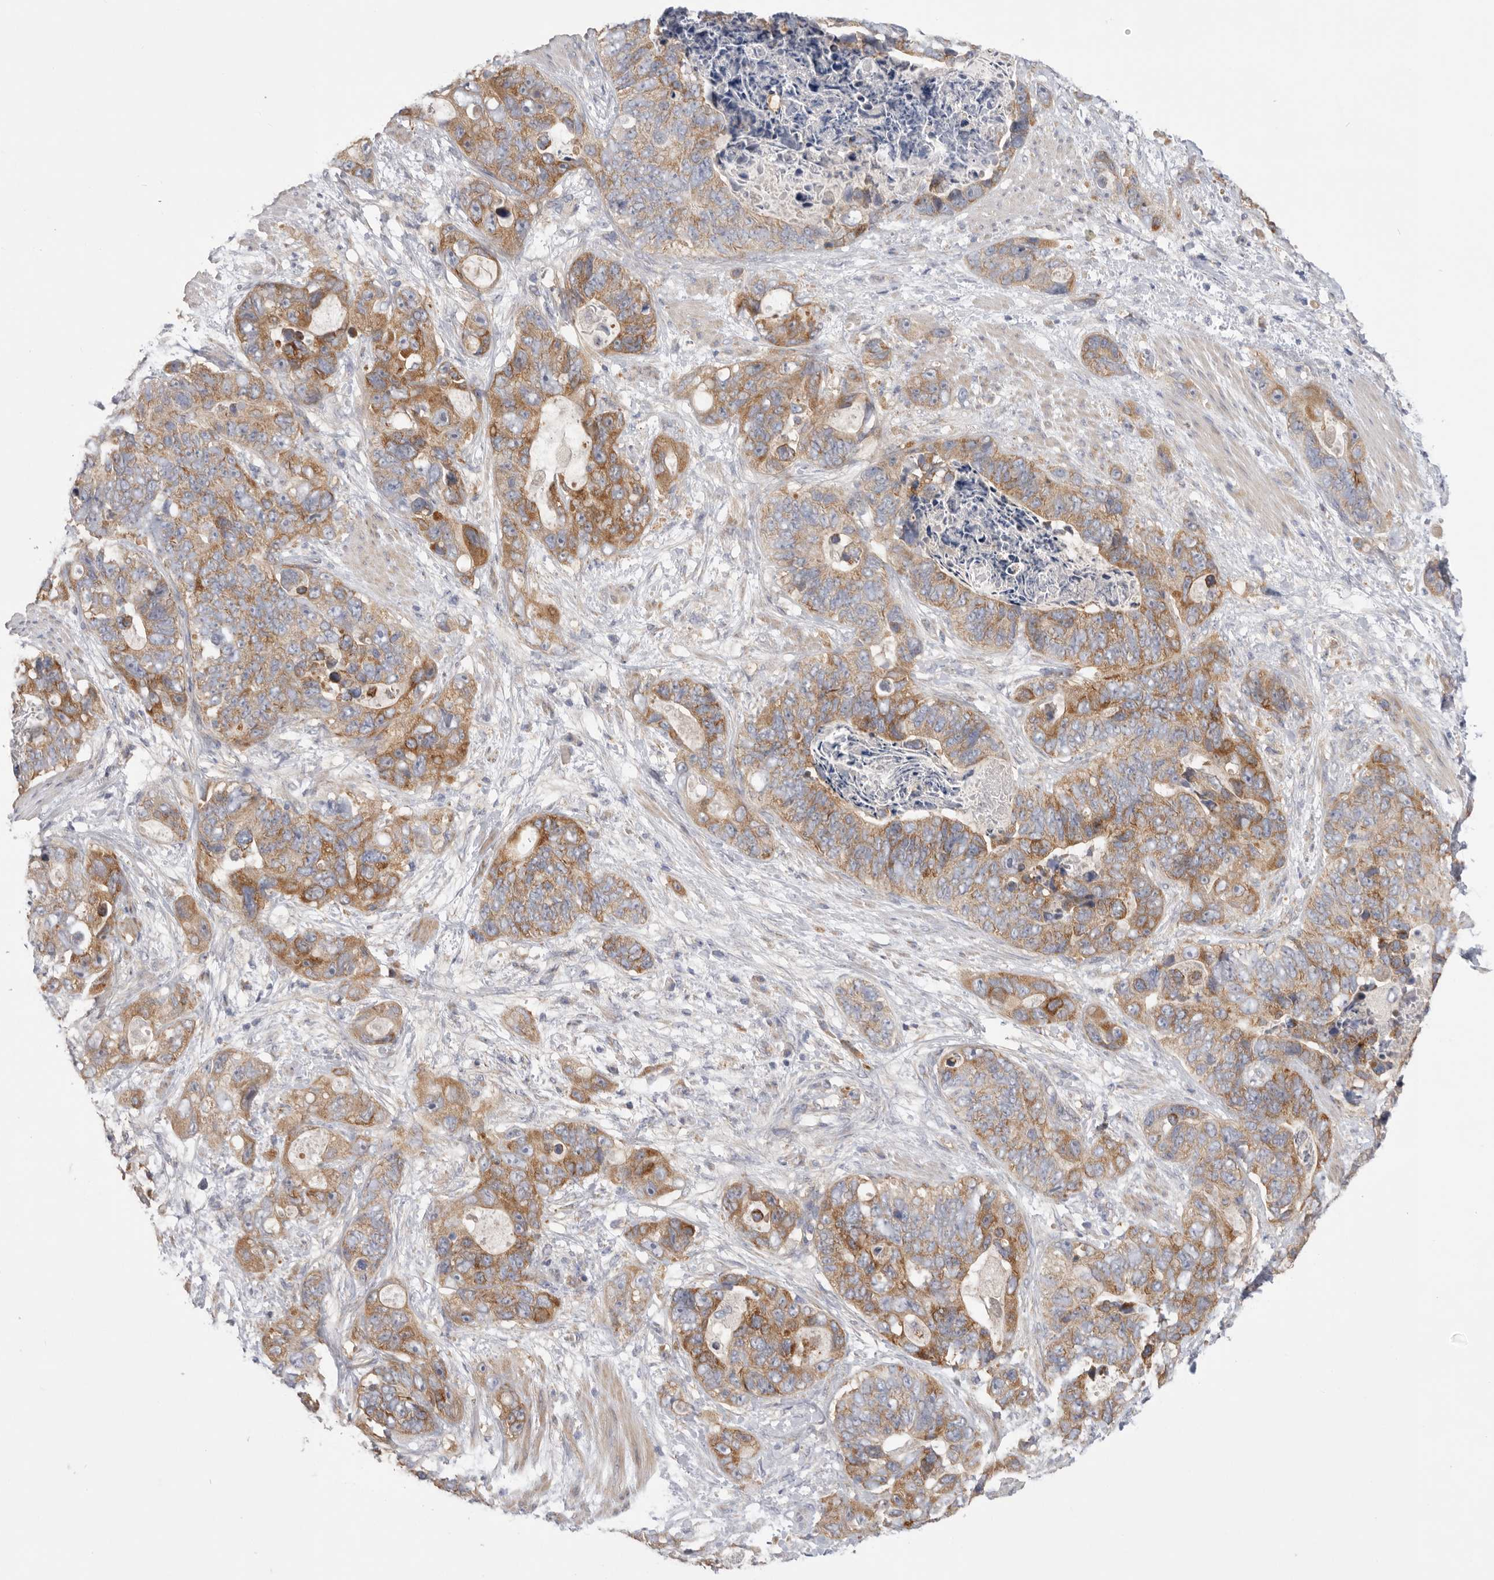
{"staining": {"intensity": "moderate", "quantity": ">75%", "location": "cytoplasmic/membranous"}, "tissue": "stomach cancer", "cell_type": "Tumor cells", "image_type": "cancer", "snomed": [{"axis": "morphology", "description": "Normal tissue, NOS"}, {"axis": "morphology", "description": "Adenocarcinoma, NOS"}, {"axis": "topography", "description": "Stomach"}], "caption": "Immunohistochemical staining of adenocarcinoma (stomach) exhibits medium levels of moderate cytoplasmic/membranous staining in about >75% of tumor cells.", "gene": "MTFR1L", "patient": {"sex": "female", "age": 89}}